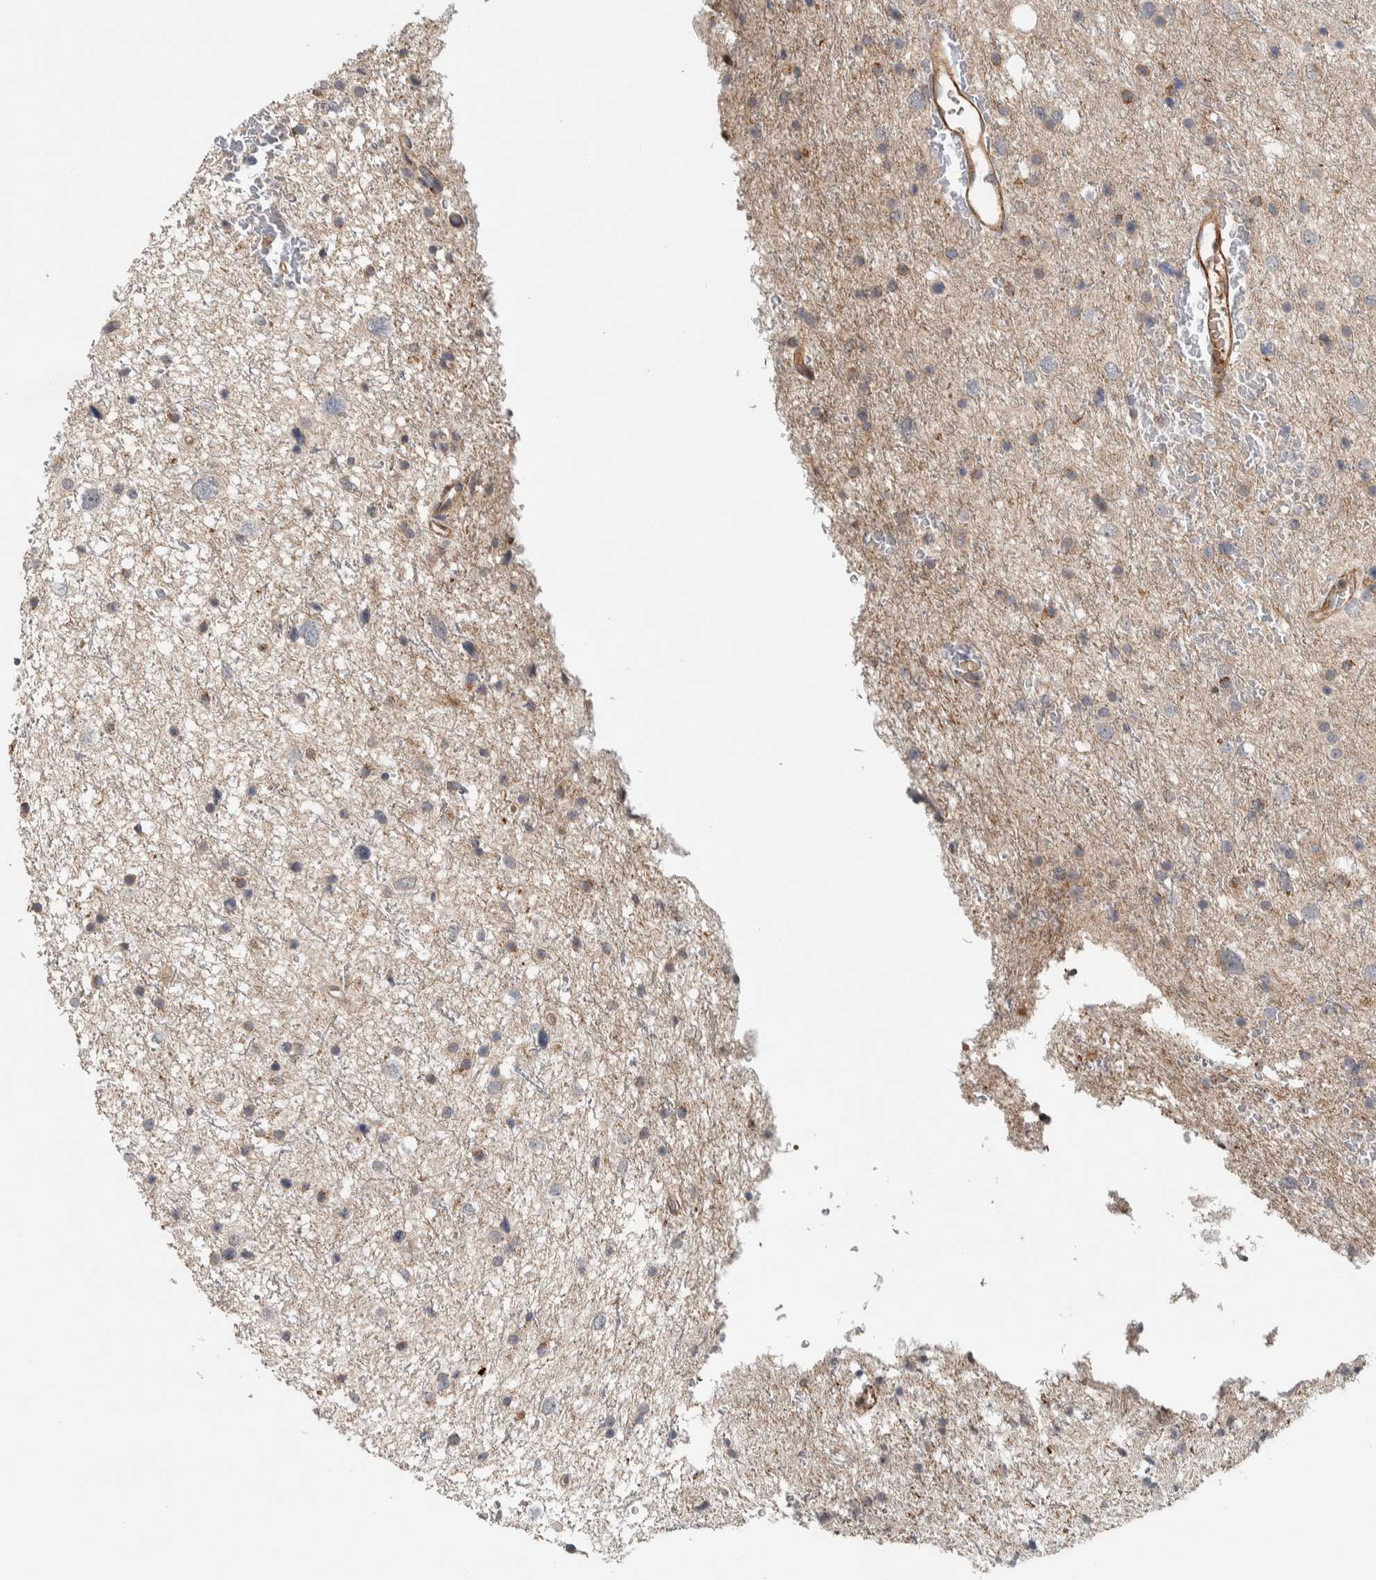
{"staining": {"intensity": "negative", "quantity": "none", "location": "none"}, "tissue": "glioma", "cell_type": "Tumor cells", "image_type": "cancer", "snomed": [{"axis": "morphology", "description": "Glioma, malignant, Low grade"}, {"axis": "topography", "description": "Brain"}], "caption": "Immunohistochemistry image of human glioma stained for a protein (brown), which reveals no positivity in tumor cells.", "gene": "LBHD1", "patient": {"sex": "female", "age": 37}}